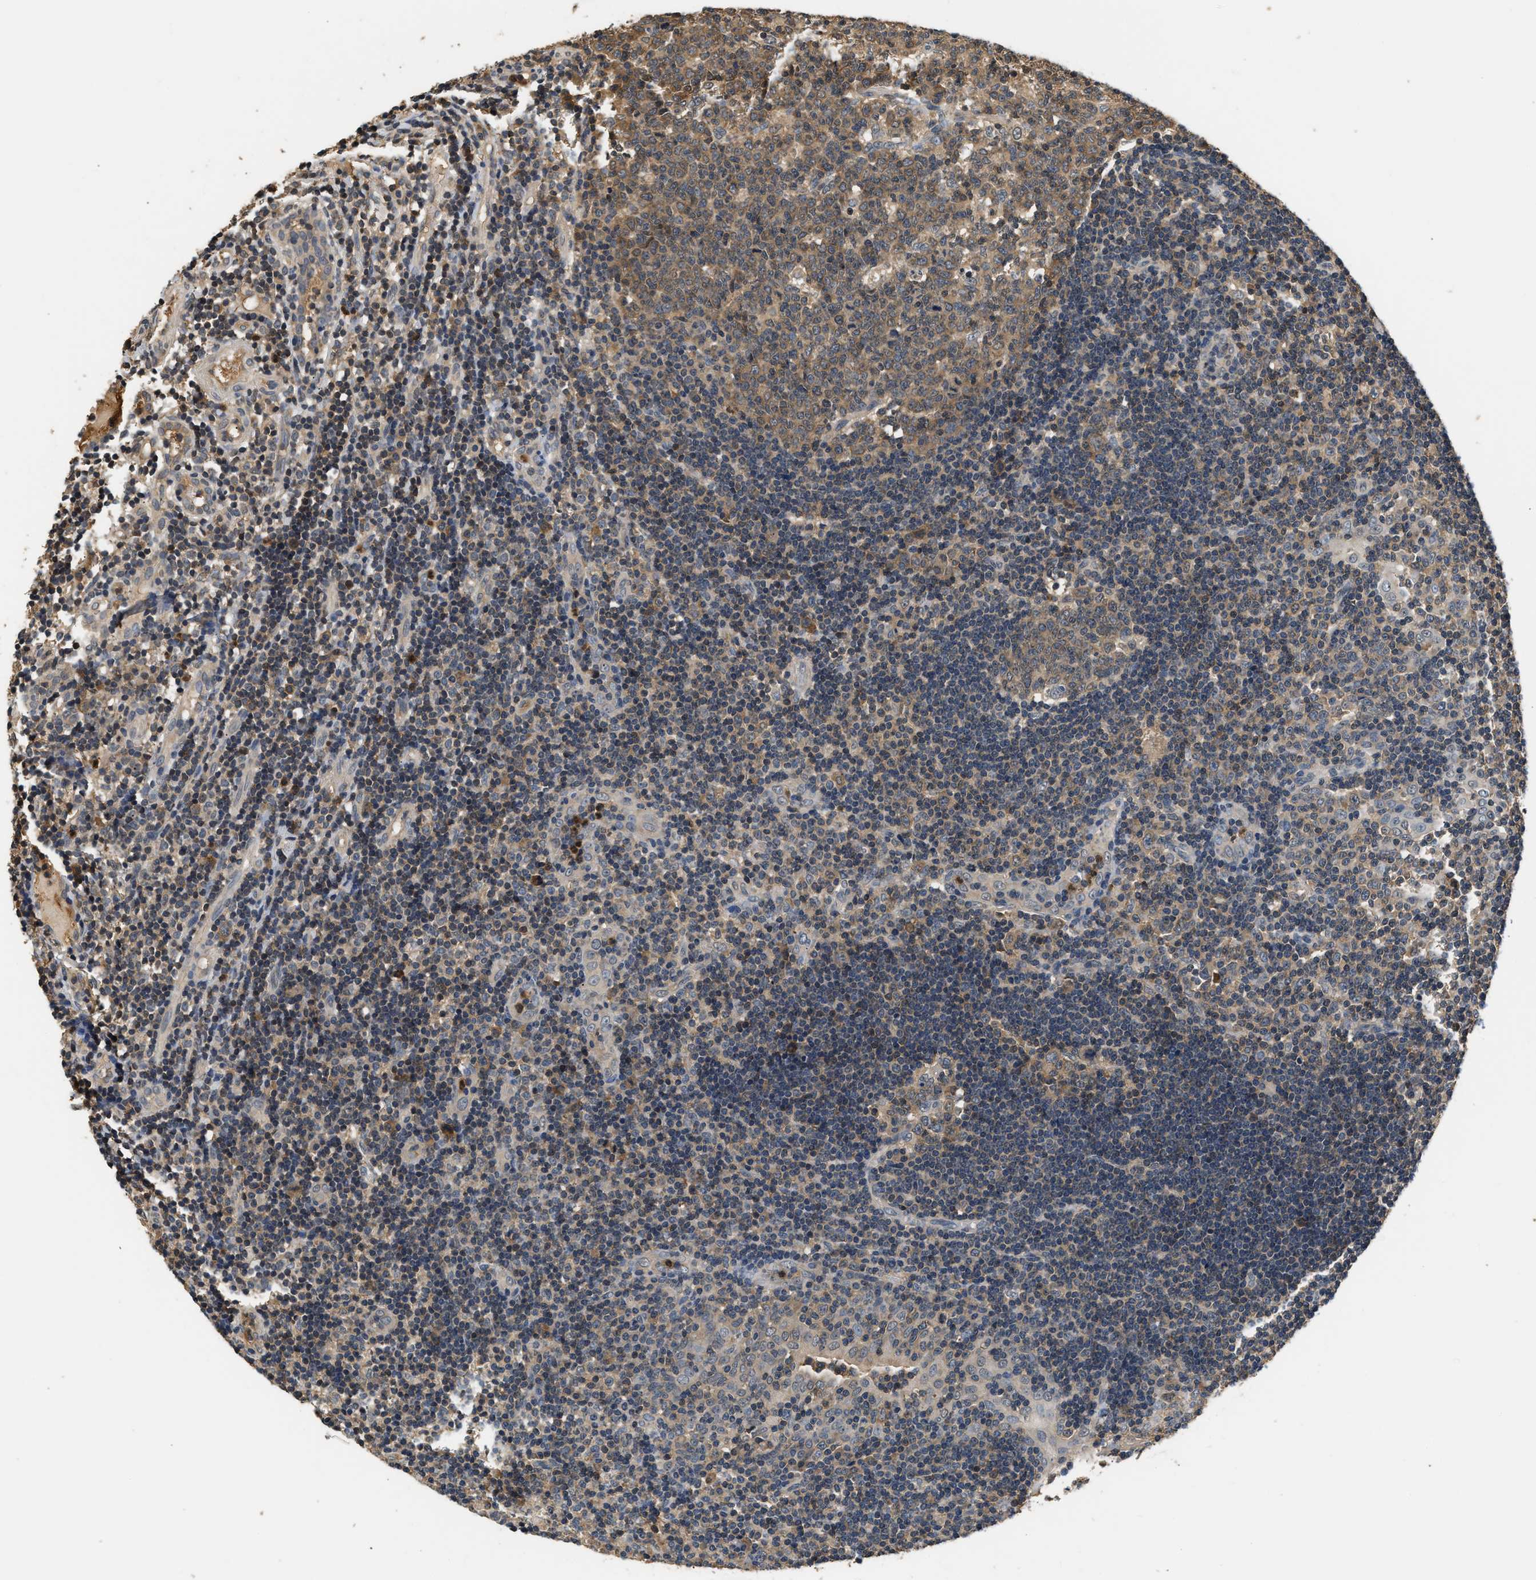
{"staining": {"intensity": "weak", "quantity": ">75%", "location": "cytoplasmic/membranous"}, "tissue": "tonsil", "cell_type": "Germinal center cells", "image_type": "normal", "snomed": [{"axis": "morphology", "description": "Normal tissue, NOS"}, {"axis": "topography", "description": "Tonsil"}], "caption": "Weak cytoplasmic/membranous protein staining is identified in about >75% of germinal center cells in tonsil.", "gene": "GPI", "patient": {"sex": "male", "age": 37}}